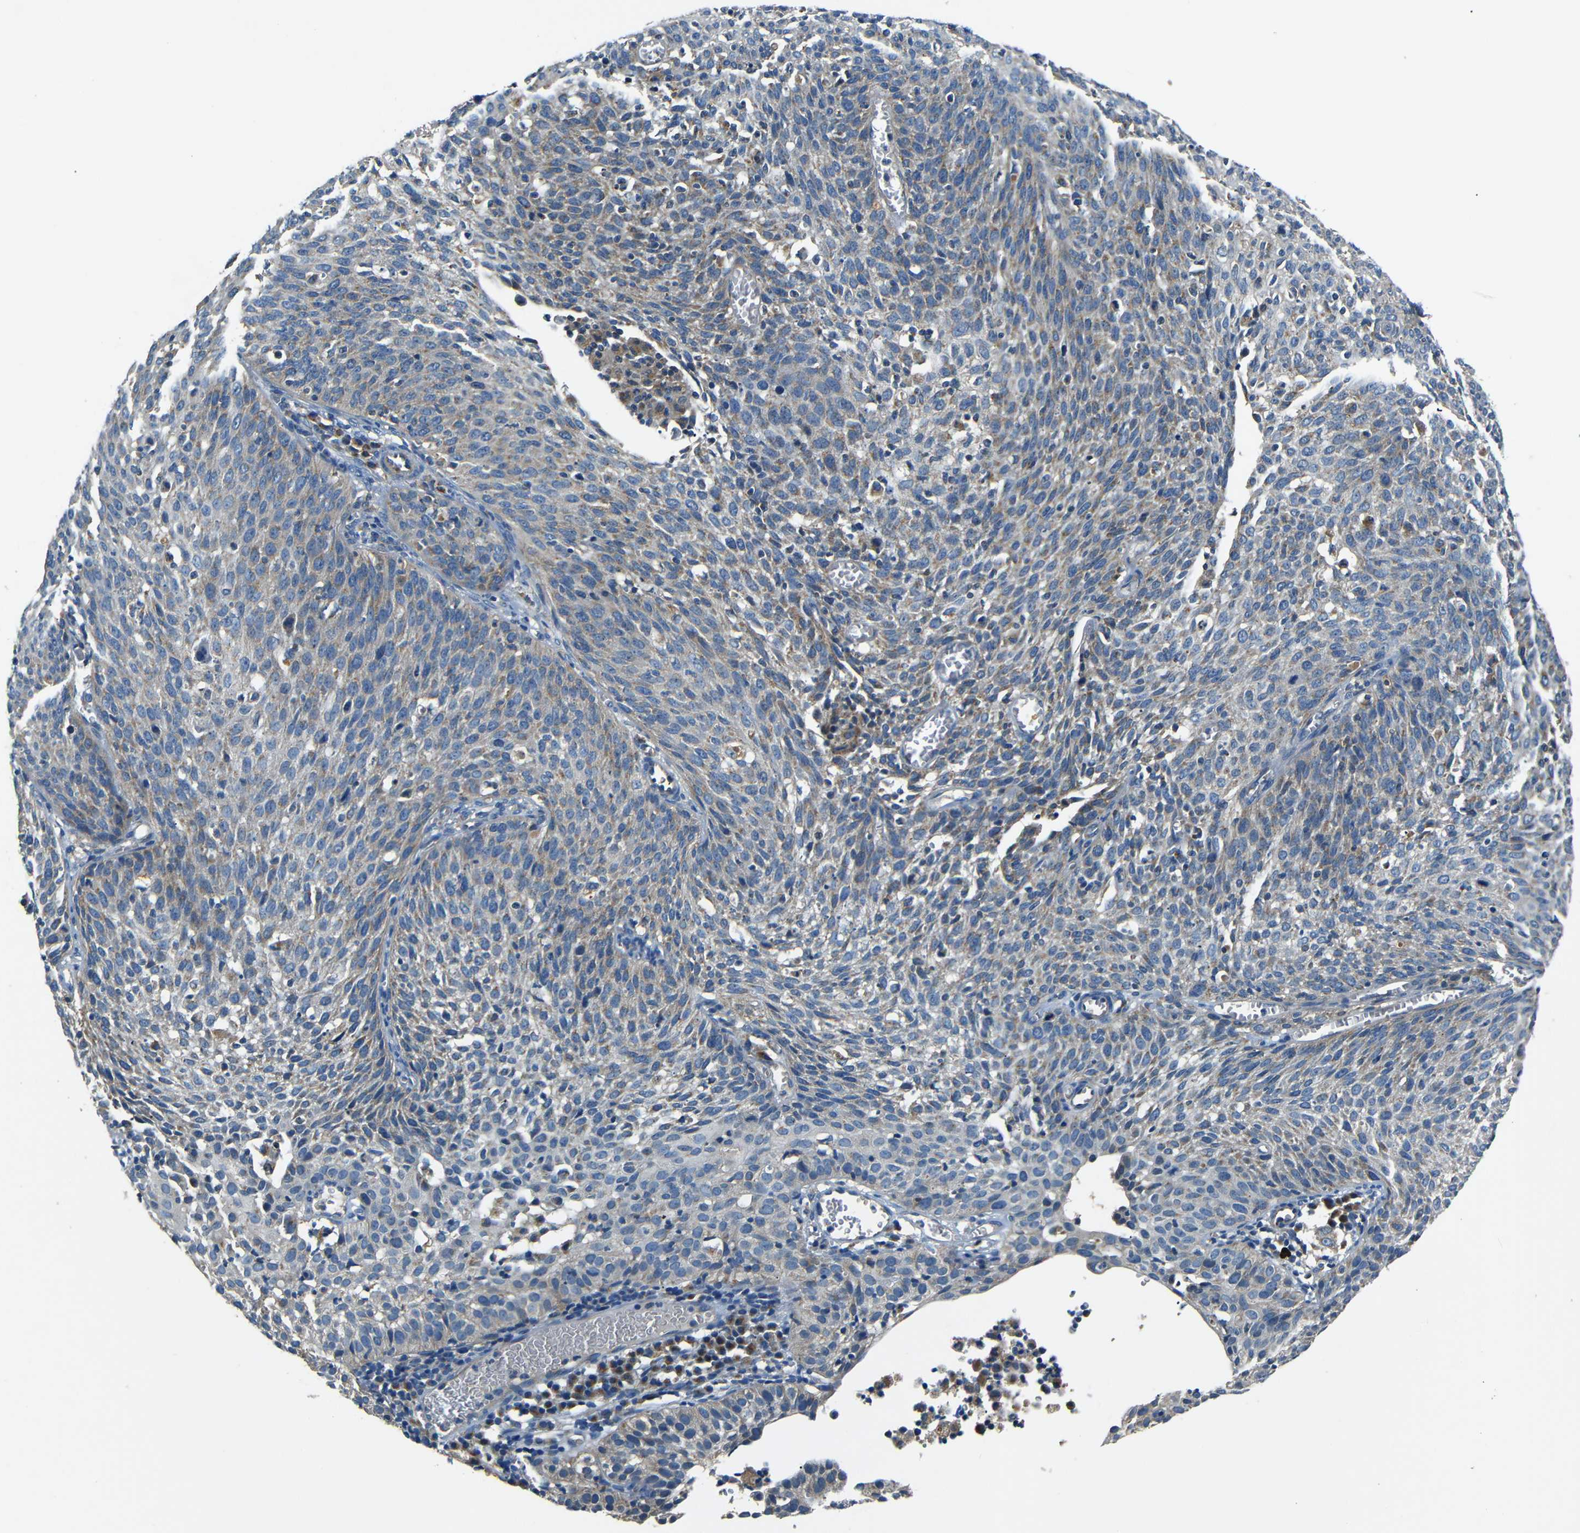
{"staining": {"intensity": "moderate", "quantity": "25%-75%", "location": "cytoplasmic/membranous"}, "tissue": "cervical cancer", "cell_type": "Tumor cells", "image_type": "cancer", "snomed": [{"axis": "morphology", "description": "Squamous cell carcinoma, NOS"}, {"axis": "topography", "description": "Cervix"}], "caption": "Protein expression analysis of cervical cancer shows moderate cytoplasmic/membranous expression in approximately 25%-75% of tumor cells. (DAB = brown stain, brightfield microscopy at high magnification).", "gene": "NETO2", "patient": {"sex": "female", "age": 38}}